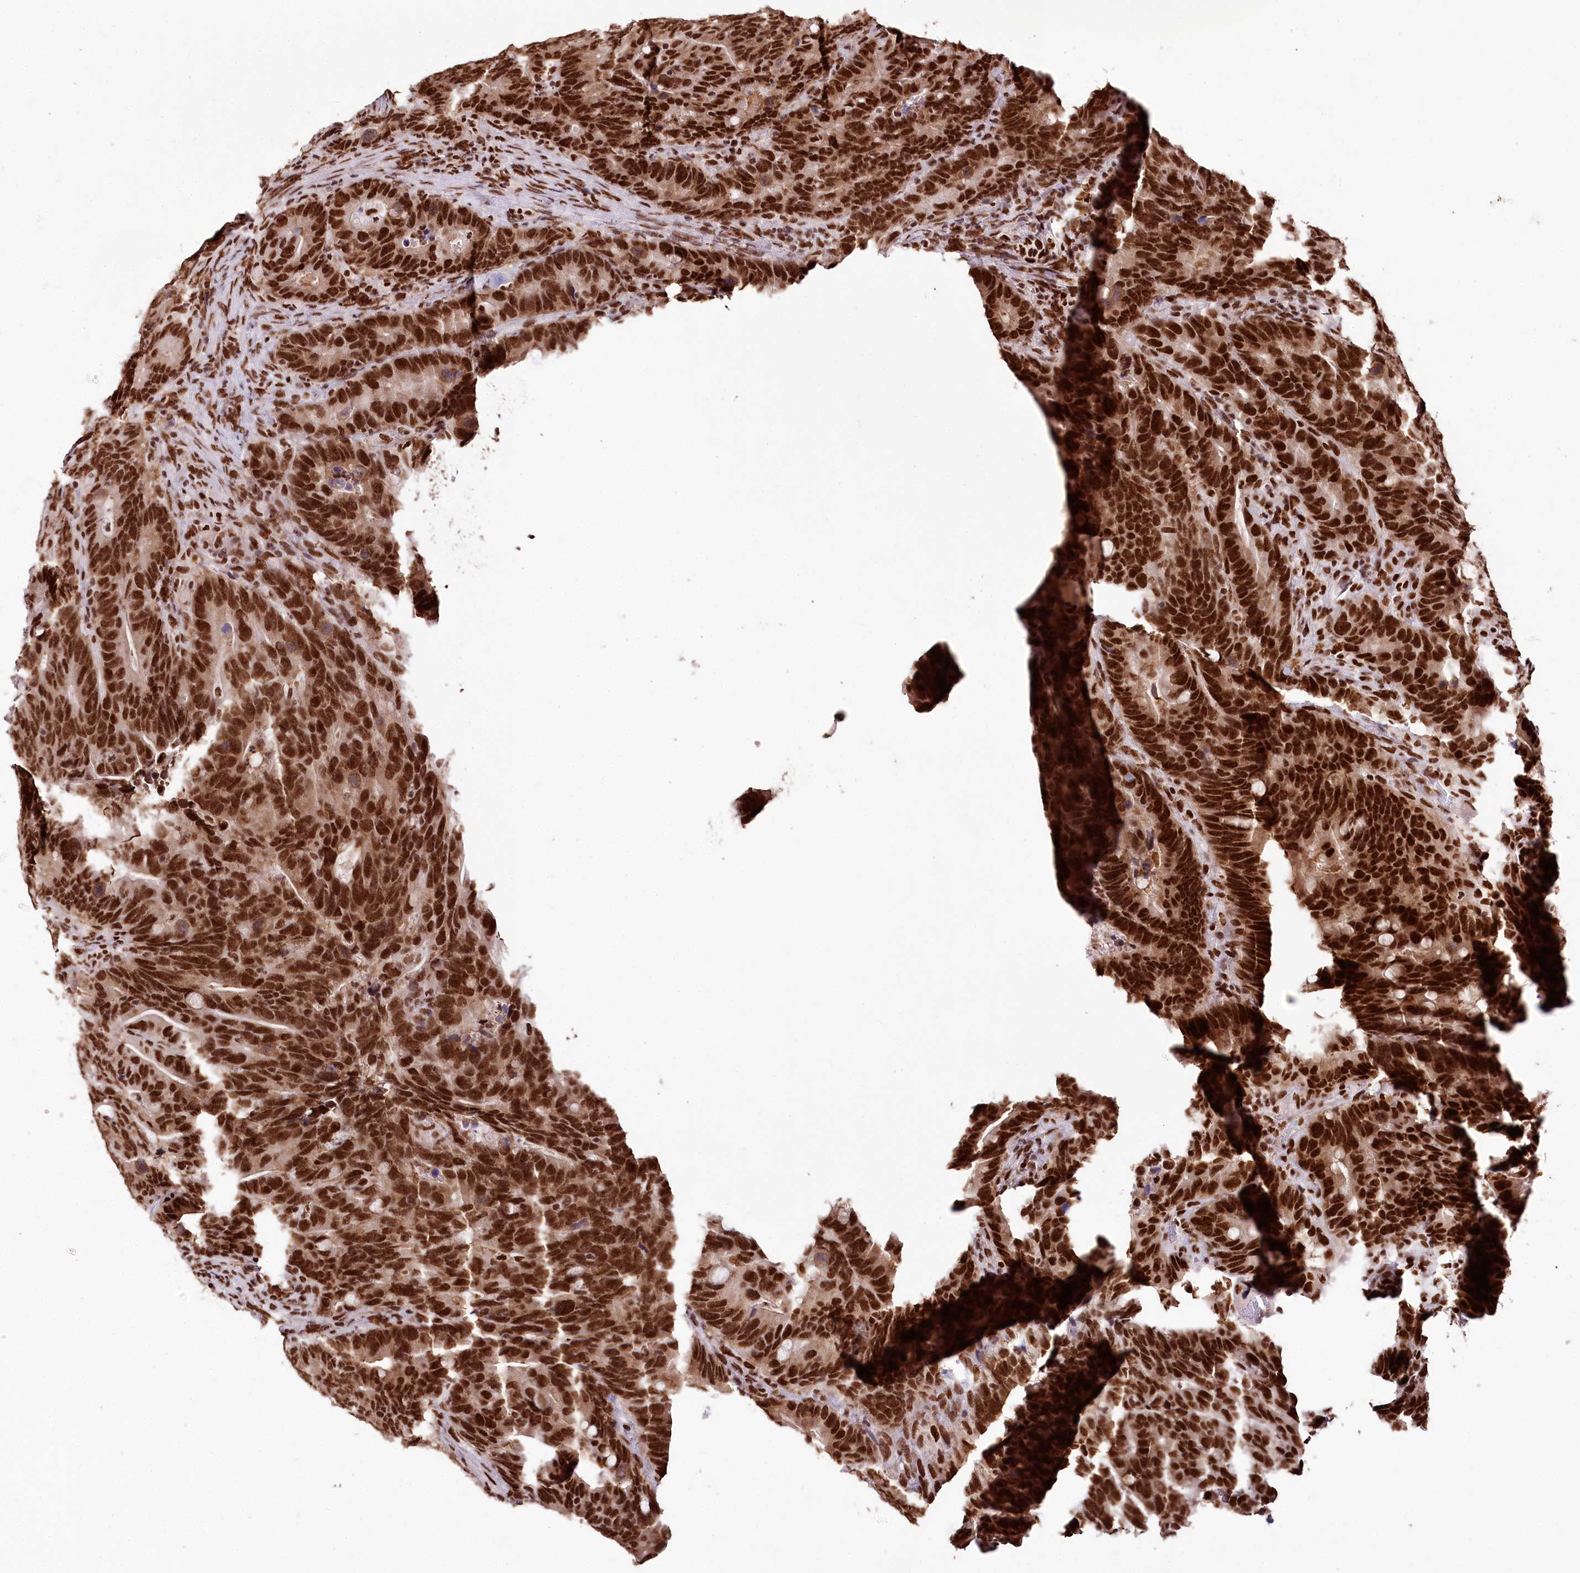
{"staining": {"intensity": "strong", "quantity": ">75%", "location": "nuclear"}, "tissue": "colorectal cancer", "cell_type": "Tumor cells", "image_type": "cancer", "snomed": [{"axis": "morphology", "description": "Adenocarcinoma, NOS"}, {"axis": "topography", "description": "Colon"}], "caption": "A brown stain shows strong nuclear expression of a protein in colorectal cancer tumor cells.", "gene": "SMARCE1", "patient": {"sex": "female", "age": 66}}